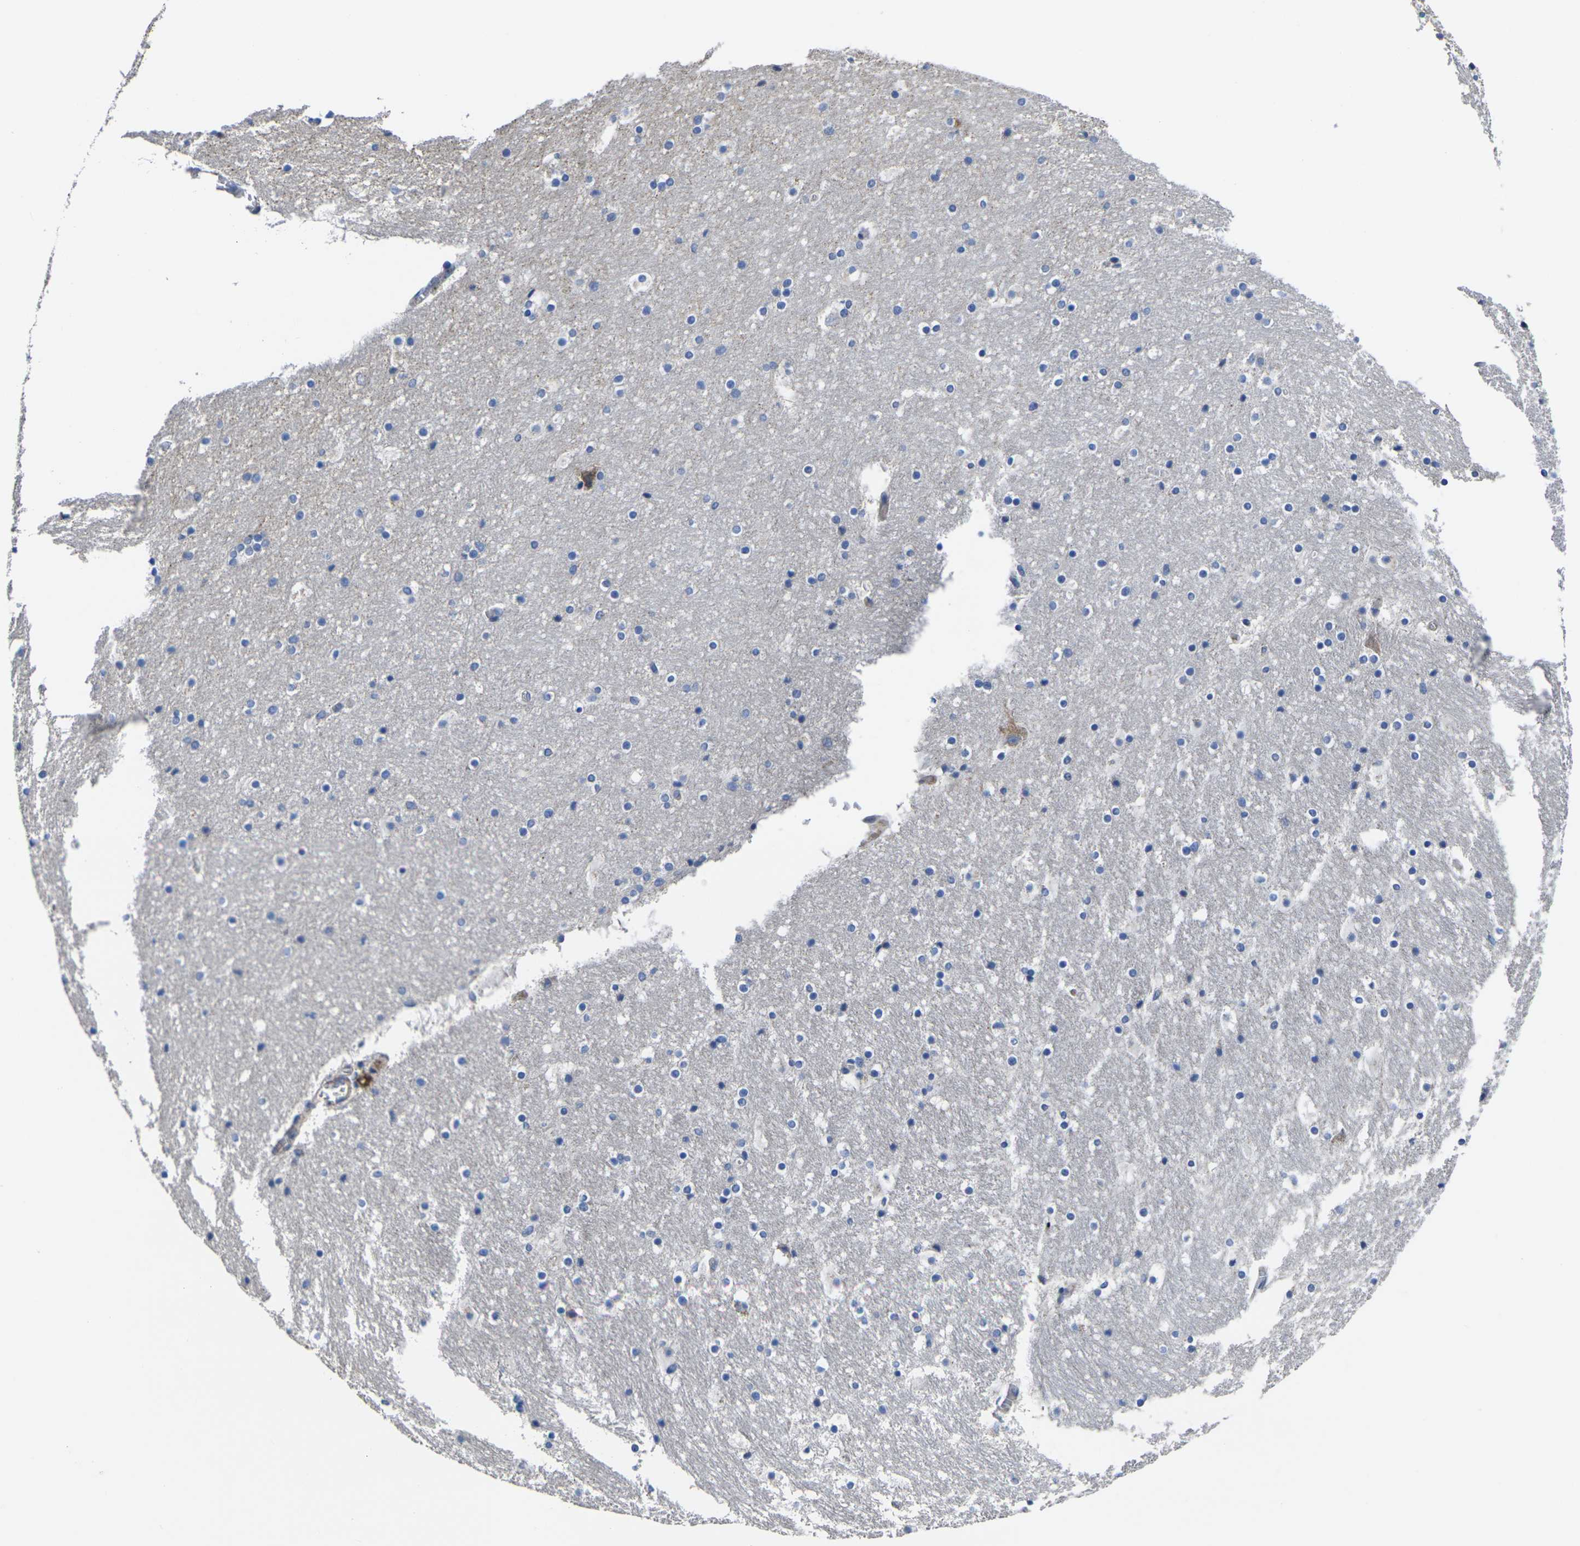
{"staining": {"intensity": "negative", "quantity": "none", "location": "none"}, "tissue": "hippocampus", "cell_type": "Glial cells", "image_type": "normal", "snomed": [{"axis": "morphology", "description": "Normal tissue, NOS"}, {"axis": "topography", "description": "Hippocampus"}], "caption": "The image displays no significant positivity in glial cells of hippocampus. (DAB (3,3'-diaminobenzidine) immunohistochemistry visualized using brightfield microscopy, high magnification).", "gene": "GPR4", "patient": {"sex": "male", "age": 45}}